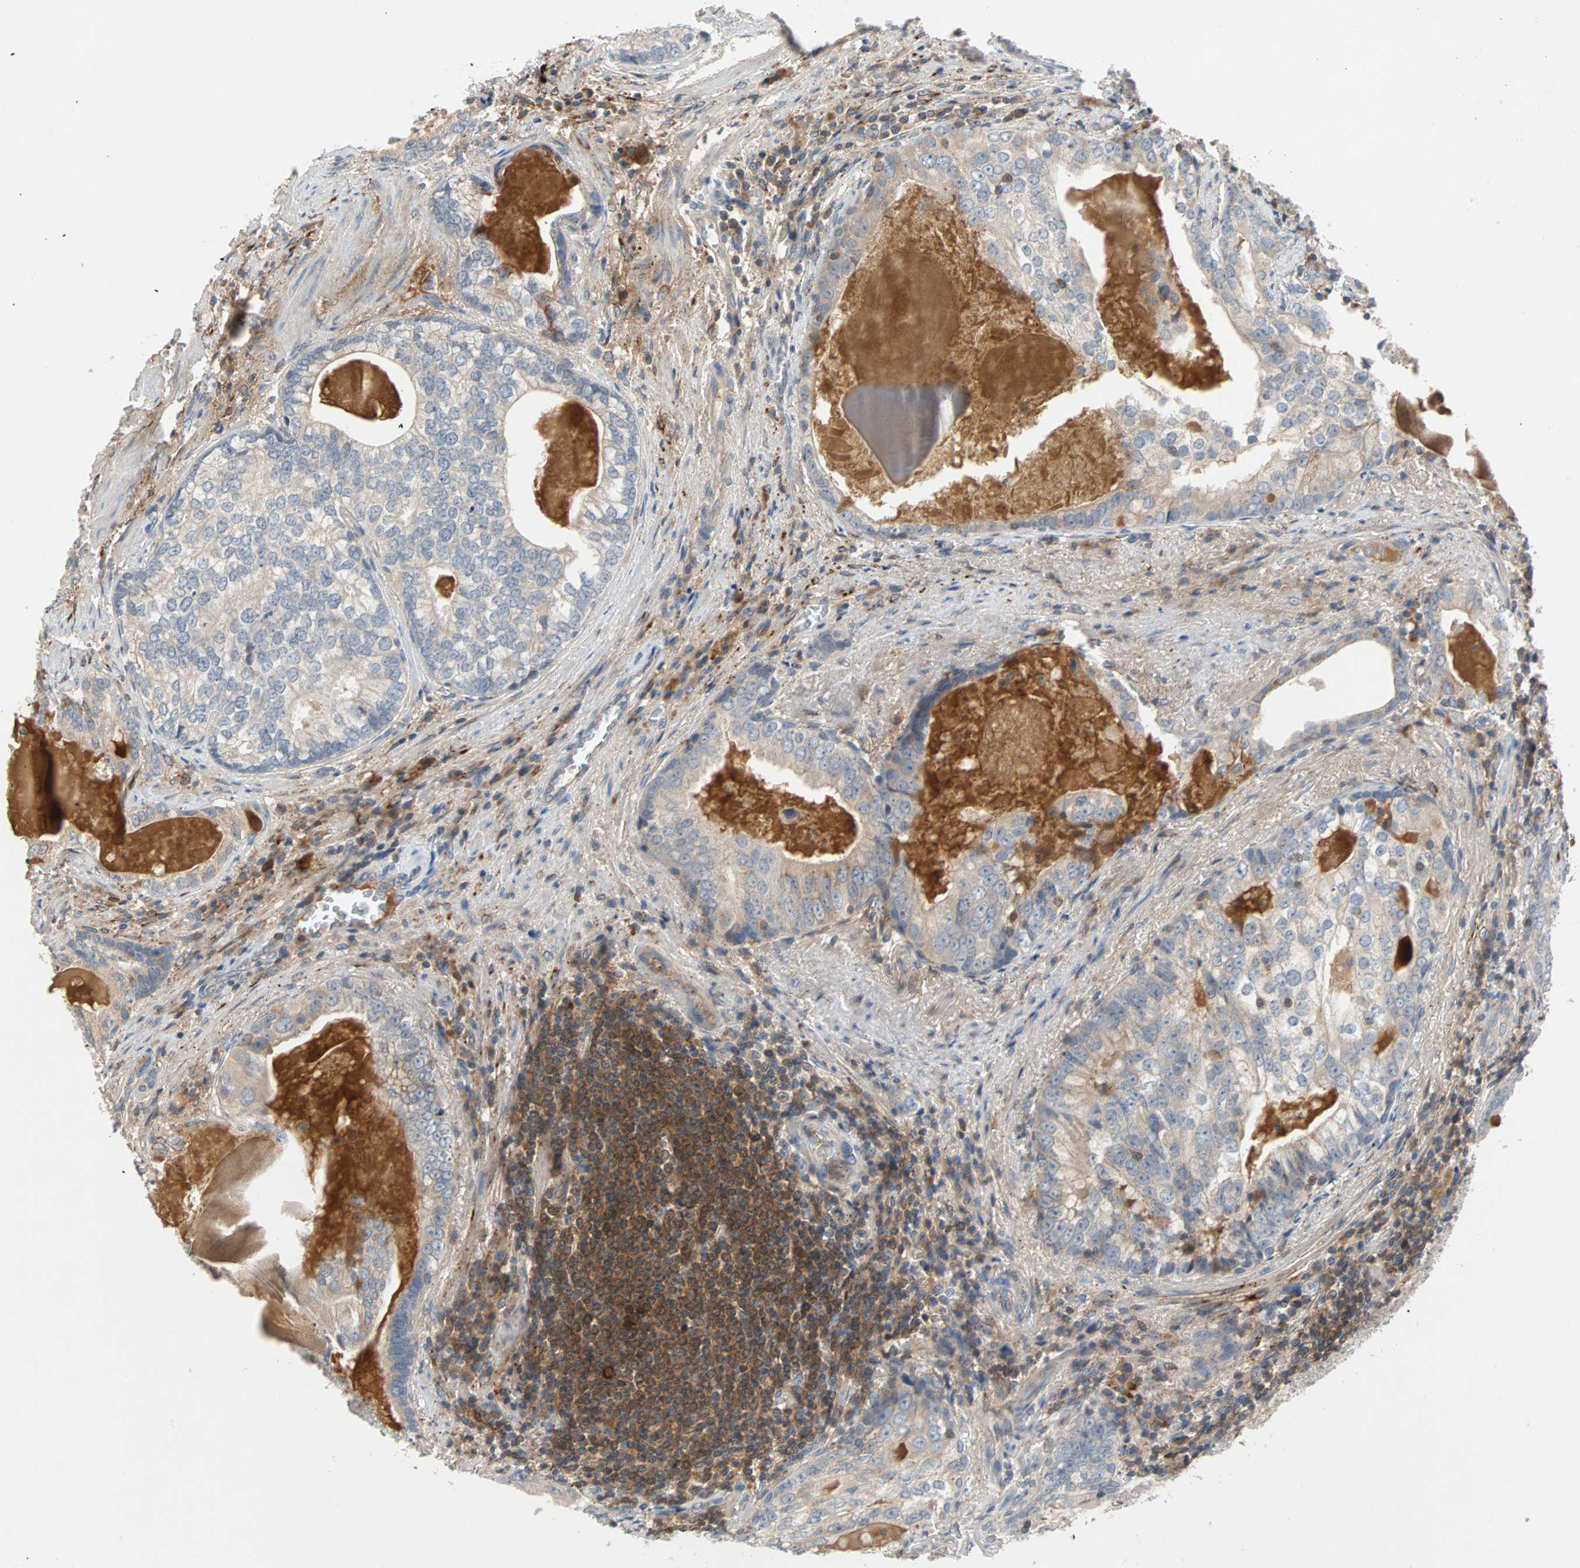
{"staining": {"intensity": "negative", "quantity": "none", "location": "none"}, "tissue": "prostate cancer", "cell_type": "Tumor cells", "image_type": "cancer", "snomed": [{"axis": "morphology", "description": "Adenocarcinoma, High grade"}, {"axis": "topography", "description": "Prostate"}], "caption": "Immunohistochemistry (IHC) of human high-grade adenocarcinoma (prostate) demonstrates no staining in tumor cells.", "gene": "MAP4K1", "patient": {"sex": "male", "age": 66}}